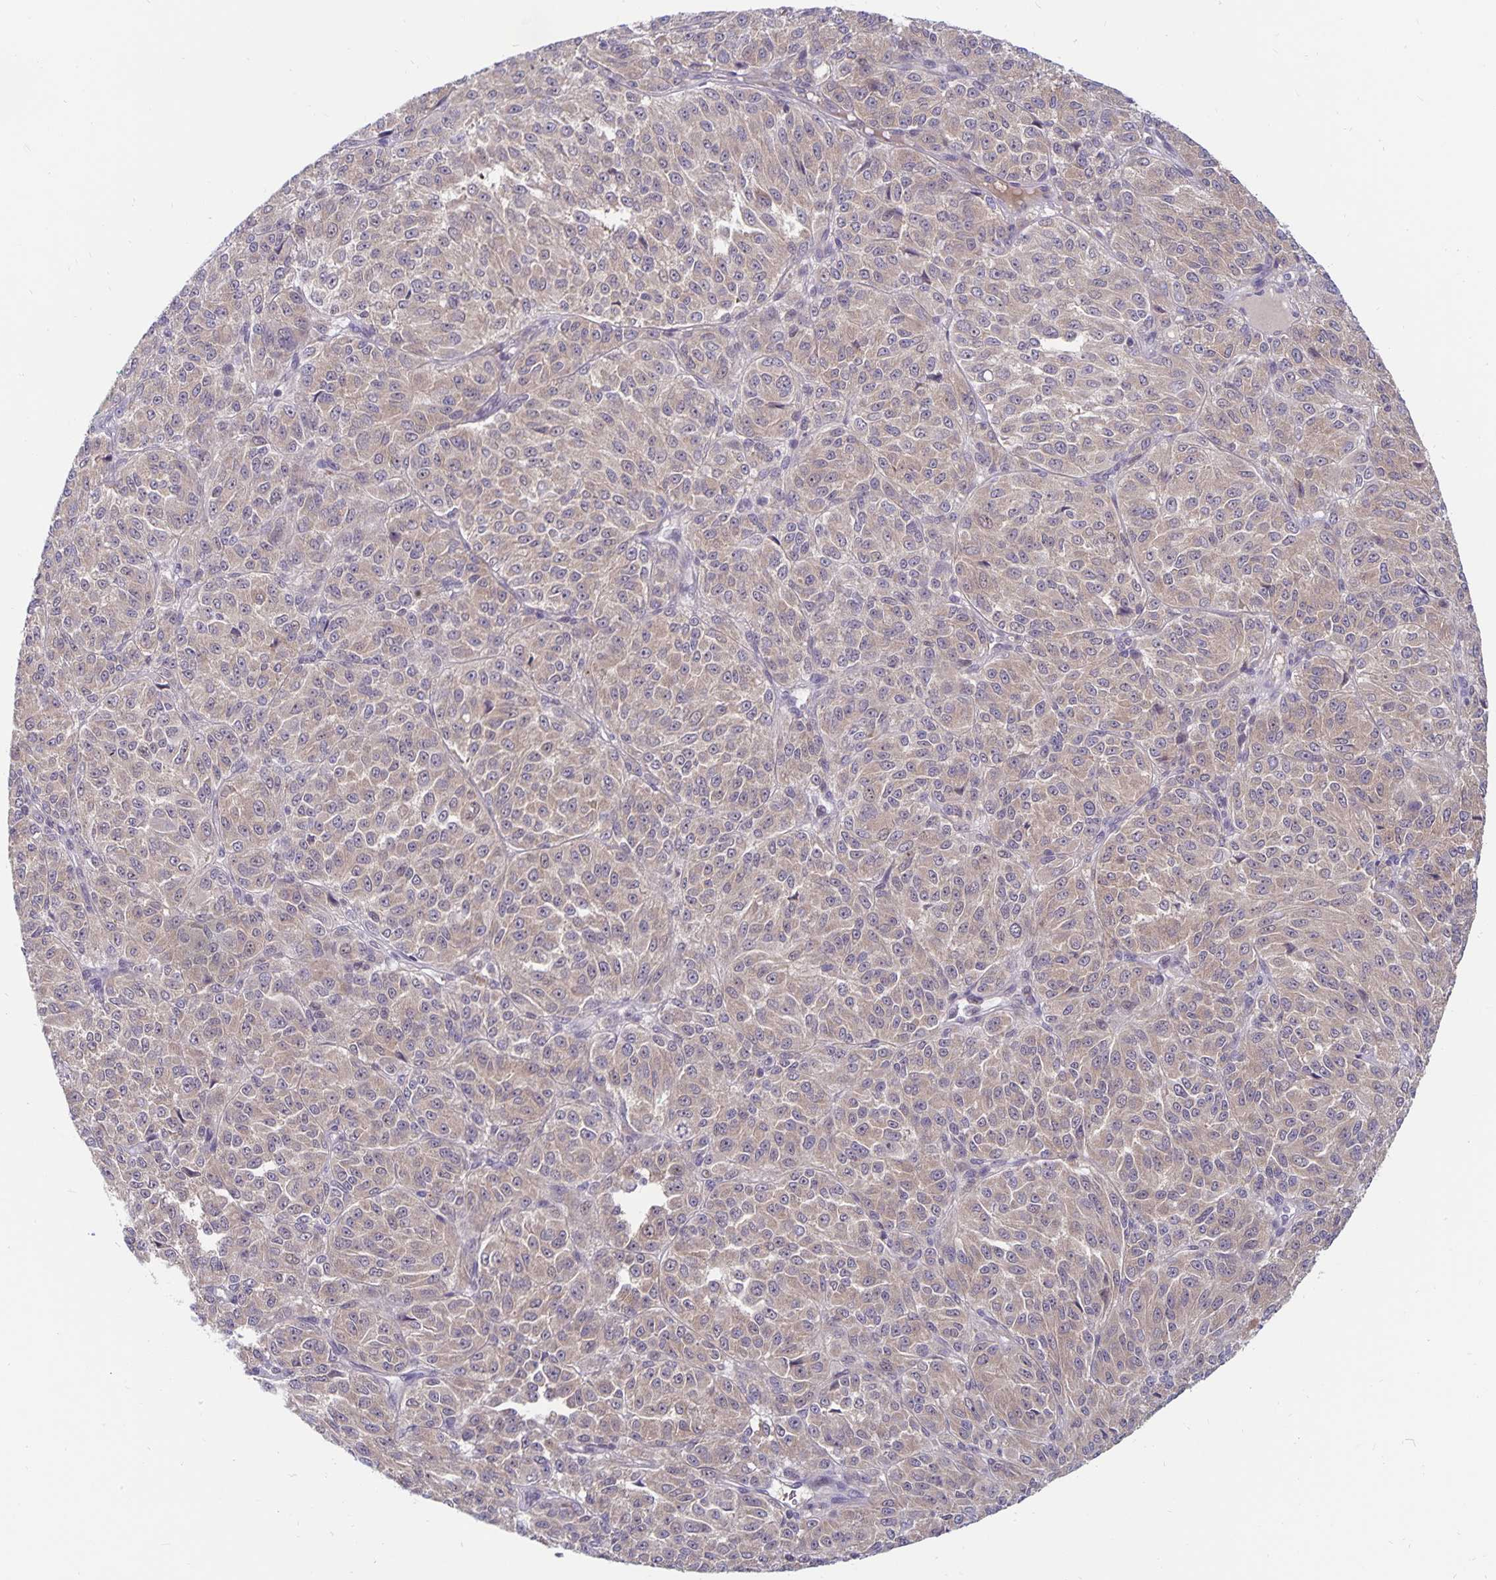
{"staining": {"intensity": "weak", "quantity": ">75%", "location": "cytoplasmic/membranous"}, "tissue": "melanoma", "cell_type": "Tumor cells", "image_type": "cancer", "snomed": [{"axis": "morphology", "description": "Malignant melanoma, Metastatic site"}, {"axis": "topography", "description": "Brain"}], "caption": "Immunohistochemical staining of malignant melanoma (metastatic site) shows low levels of weak cytoplasmic/membranous protein expression in approximately >75% of tumor cells.", "gene": "EXOC6B", "patient": {"sex": "female", "age": 56}}